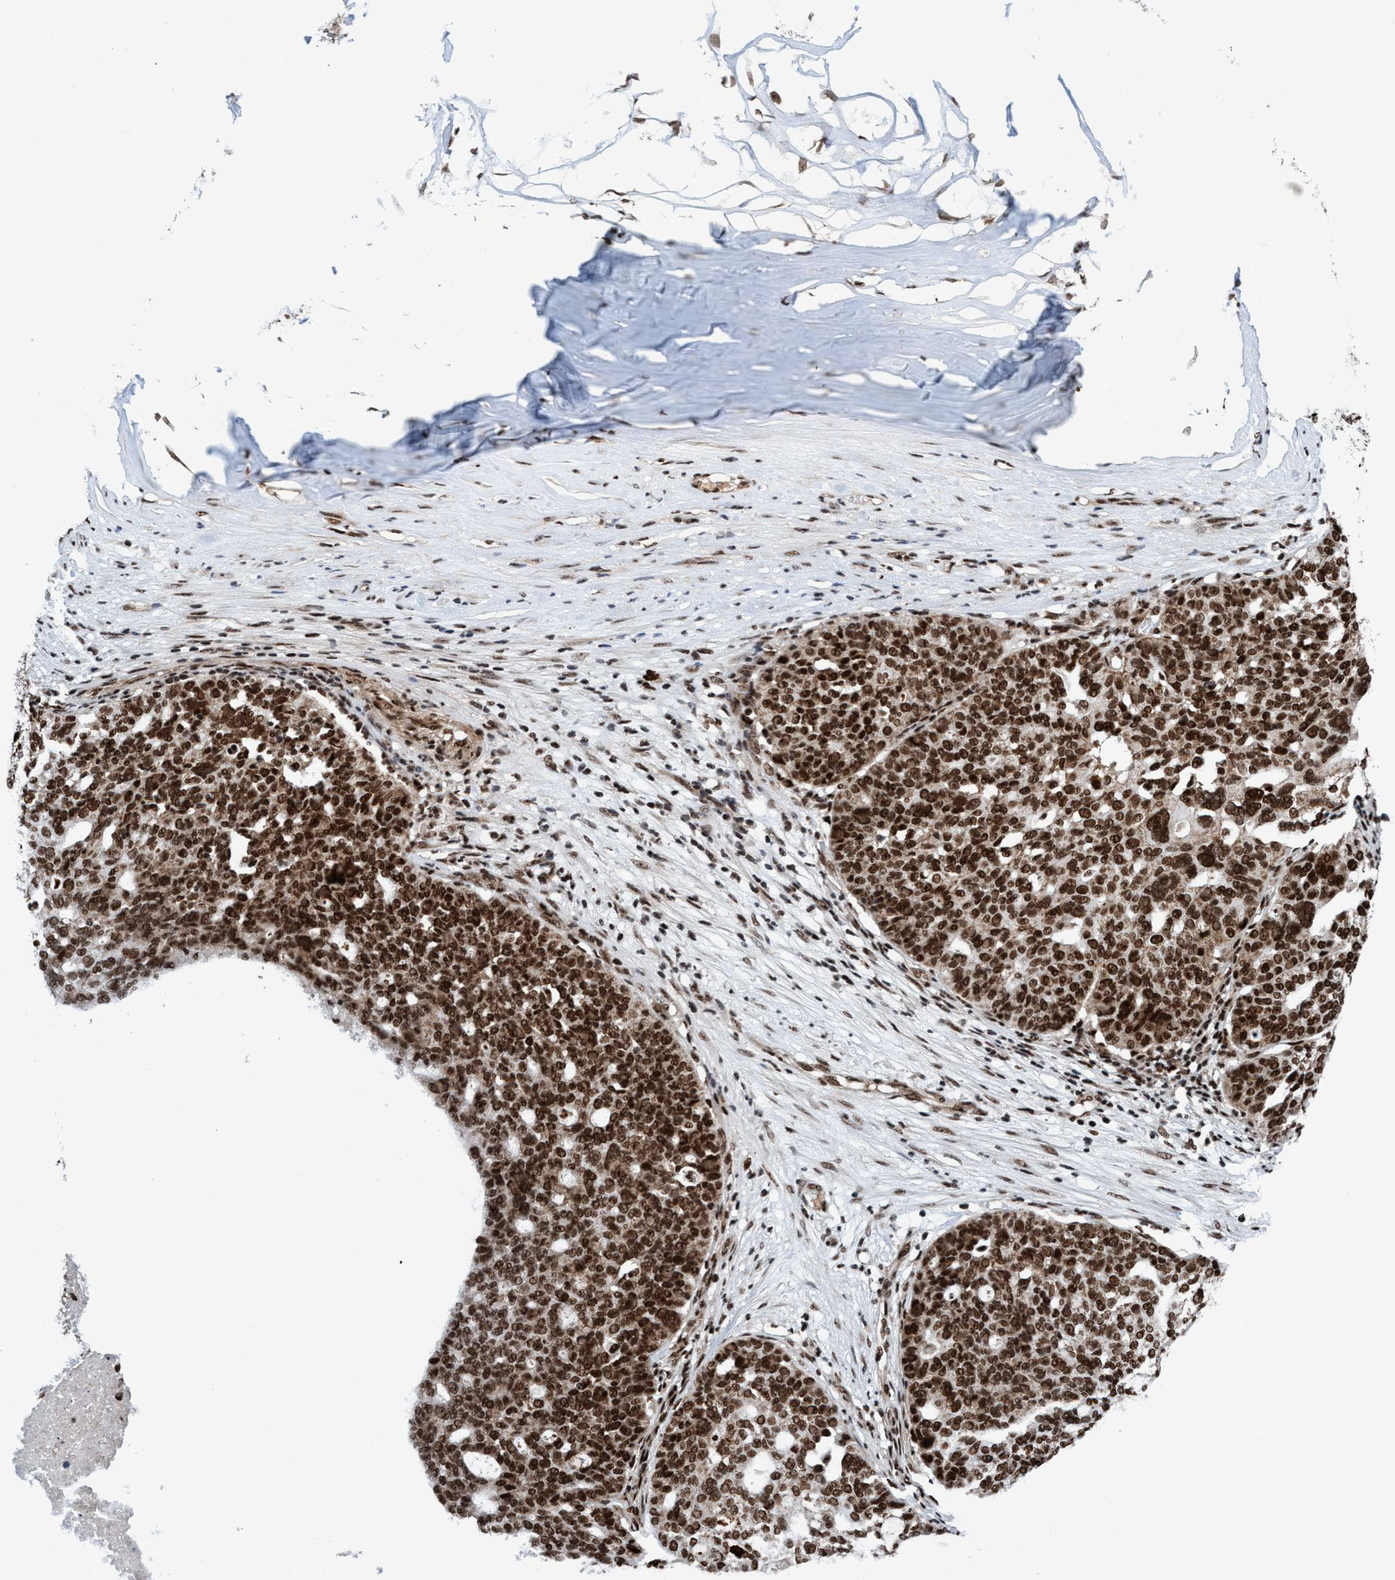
{"staining": {"intensity": "strong", "quantity": ">75%", "location": "cytoplasmic/membranous,nuclear"}, "tissue": "ovarian cancer", "cell_type": "Tumor cells", "image_type": "cancer", "snomed": [{"axis": "morphology", "description": "Cystadenocarcinoma, serous, NOS"}, {"axis": "topography", "description": "Ovary"}], "caption": "Serous cystadenocarcinoma (ovarian) stained for a protein exhibits strong cytoplasmic/membranous and nuclear positivity in tumor cells.", "gene": "TOPBP1", "patient": {"sex": "female", "age": 59}}